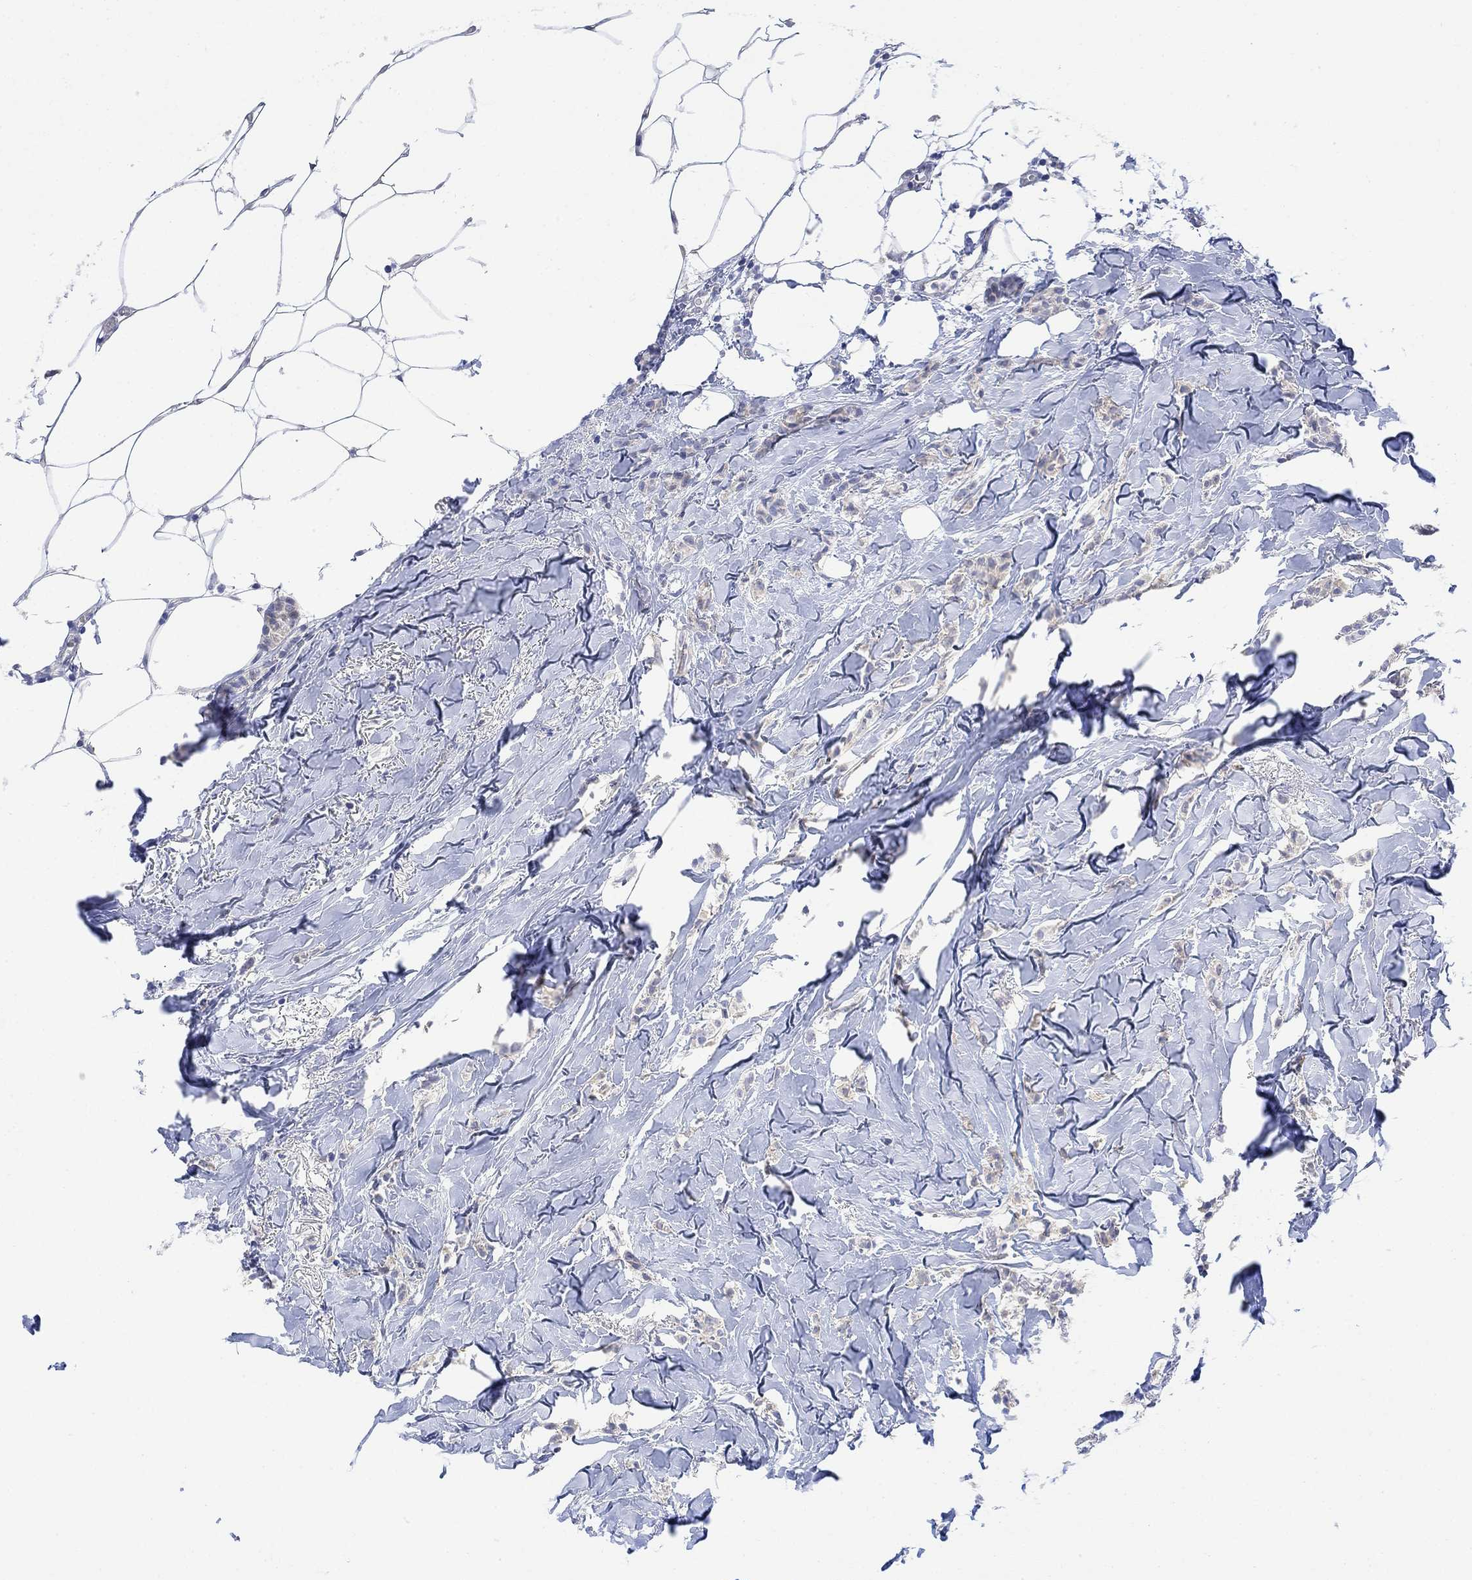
{"staining": {"intensity": "negative", "quantity": "none", "location": "none"}, "tissue": "breast cancer", "cell_type": "Tumor cells", "image_type": "cancer", "snomed": [{"axis": "morphology", "description": "Duct carcinoma"}, {"axis": "topography", "description": "Breast"}], "caption": "Human breast cancer stained for a protein using immunohistochemistry reveals no expression in tumor cells.", "gene": "ARSK", "patient": {"sex": "female", "age": 85}}